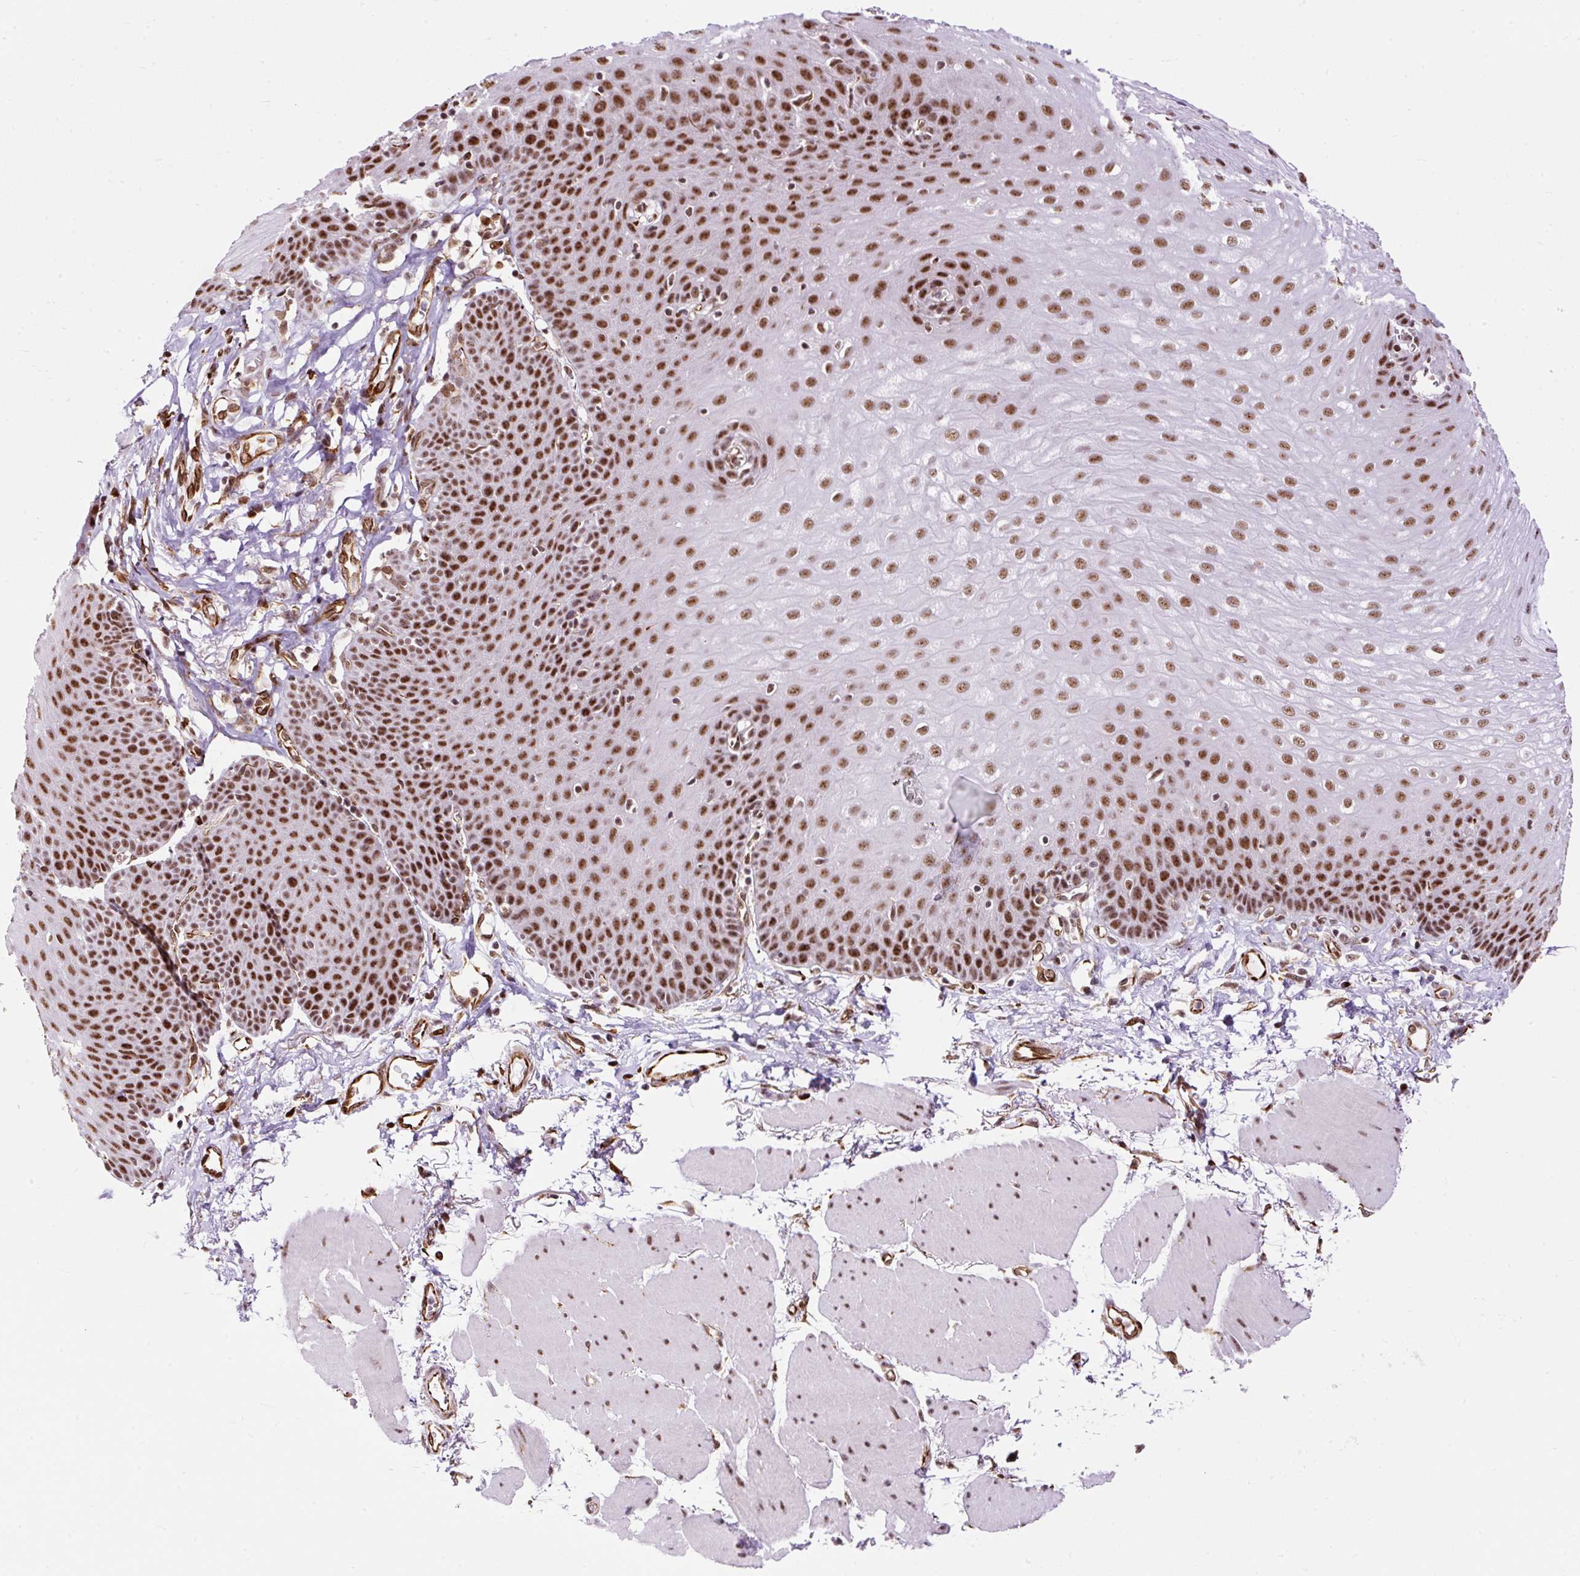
{"staining": {"intensity": "strong", "quantity": ">75%", "location": "nuclear"}, "tissue": "esophagus", "cell_type": "Squamous epithelial cells", "image_type": "normal", "snomed": [{"axis": "morphology", "description": "Normal tissue, NOS"}, {"axis": "topography", "description": "Esophagus"}], "caption": "Squamous epithelial cells display high levels of strong nuclear positivity in approximately >75% of cells in benign esophagus.", "gene": "FMC1", "patient": {"sex": "female", "age": 81}}